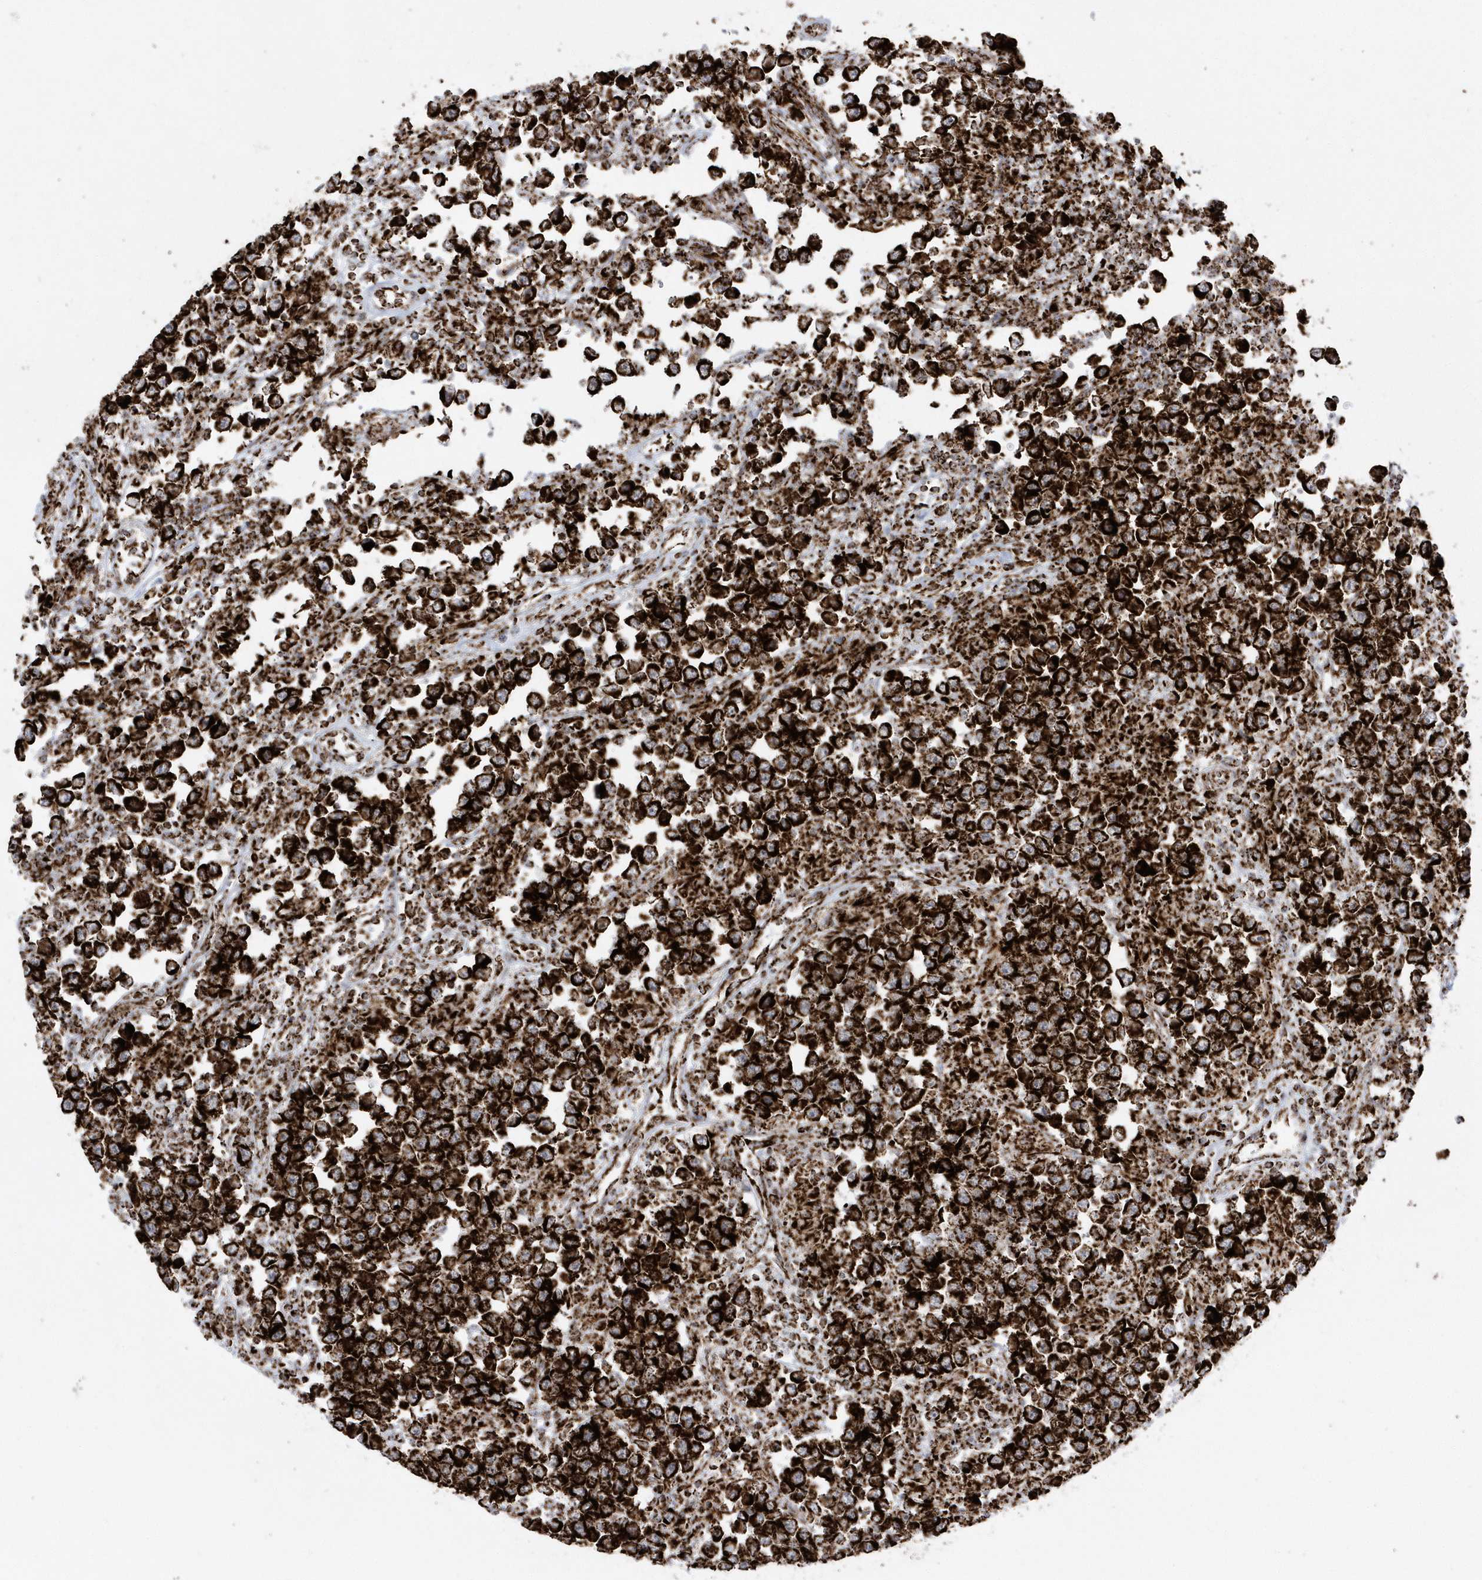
{"staining": {"intensity": "strong", "quantity": ">75%", "location": "cytoplasmic/membranous"}, "tissue": "testis cancer", "cell_type": "Tumor cells", "image_type": "cancer", "snomed": [{"axis": "morphology", "description": "Normal tissue, NOS"}, {"axis": "morphology", "description": "Urothelial carcinoma, High grade"}, {"axis": "morphology", "description": "Seminoma, NOS"}, {"axis": "morphology", "description": "Carcinoma, Embryonal, NOS"}, {"axis": "topography", "description": "Urinary bladder"}, {"axis": "topography", "description": "Testis"}], "caption": "There is high levels of strong cytoplasmic/membranous positivity in tumor cells of testis urothelial carcinoma (high-grade), as demonstrated by immunohistochemical staining (brown color).", "gene": "CRY2", "patient": {"sex": "male", "age": 41}}